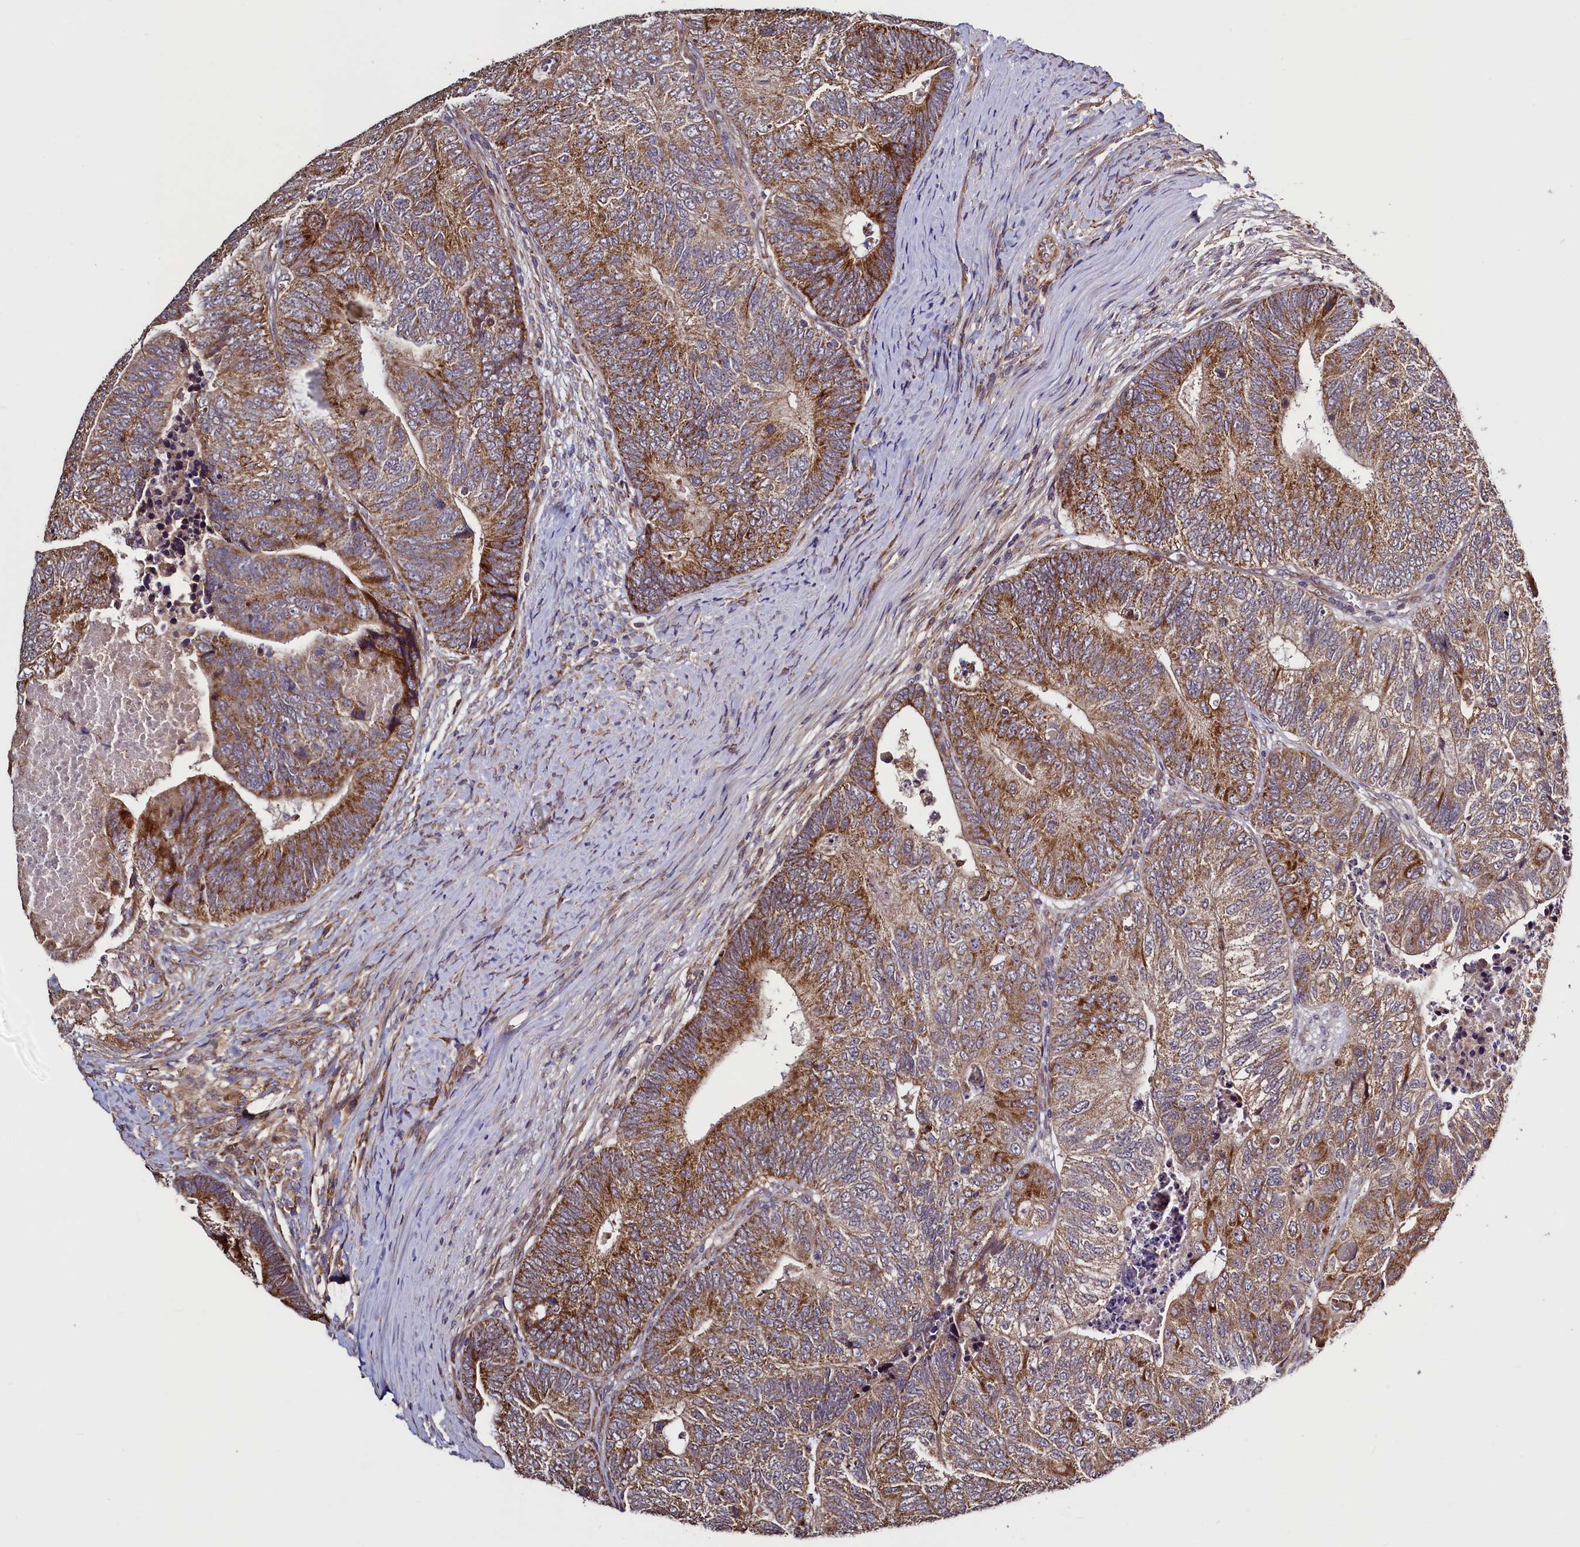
{"staining": {"intensity": "moderate", "quantity": ">75%", "location": "cytoplasmic/membranous"}, "tissue": "colorectal cancer", "cell_type": "Tumor cells", "image_type": "cancer", "snomed": [{"axis": "morphology", "description": "Adenocarcinoma, NOS"}, {"axis": "topography", "description": "Colon"}], "caption": "DAB (3,3'-diaminobenzidine) immunohistochemical staining of human adenocarcinoma (colorectal) reveals moderate cytoplasmic/membranous protein staining in about >75% of tumor cells.", "gene": "RBFA", "patient": {"sex": "female", "age": 67}}